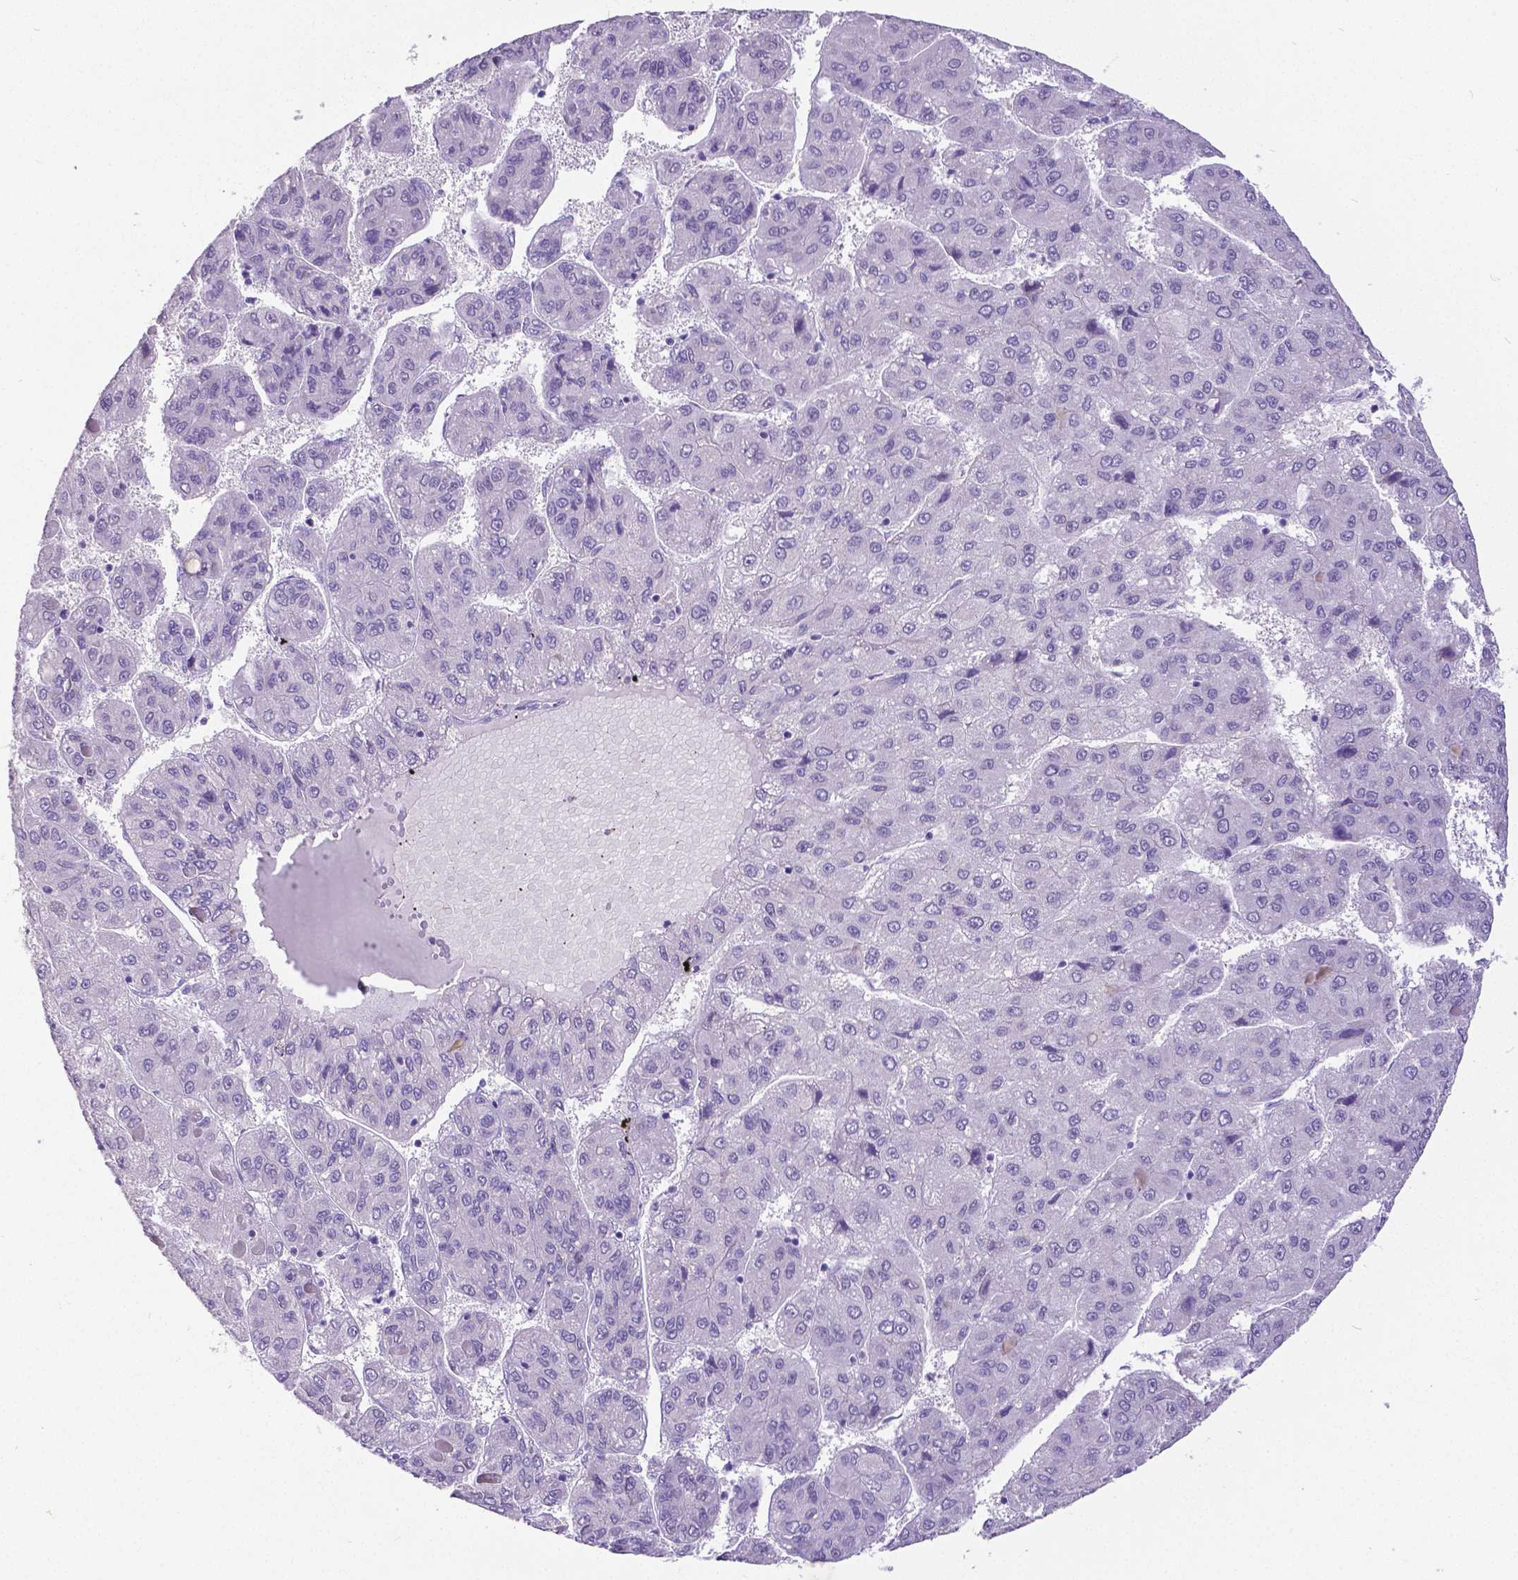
{"staining": {"intensity": "negative", "quantity": "none", "location": "none"}, "tissue": "liver cancer", "cell_type": "Tumor cells", "image_type": "cancer", "snomed": [{"axis": "morphology", "description": "Carcinoma, Hepatocellular, NOS"}, {"axis": "topography", "description": "Liver"}], "caption": "A histopathology image of hepatocellular carcinoma (liver) stained for a protein demonstrates no brown staining in tumor cells.", "gene": "SATB2", "patient": {"sex": "female", "age": 82}}